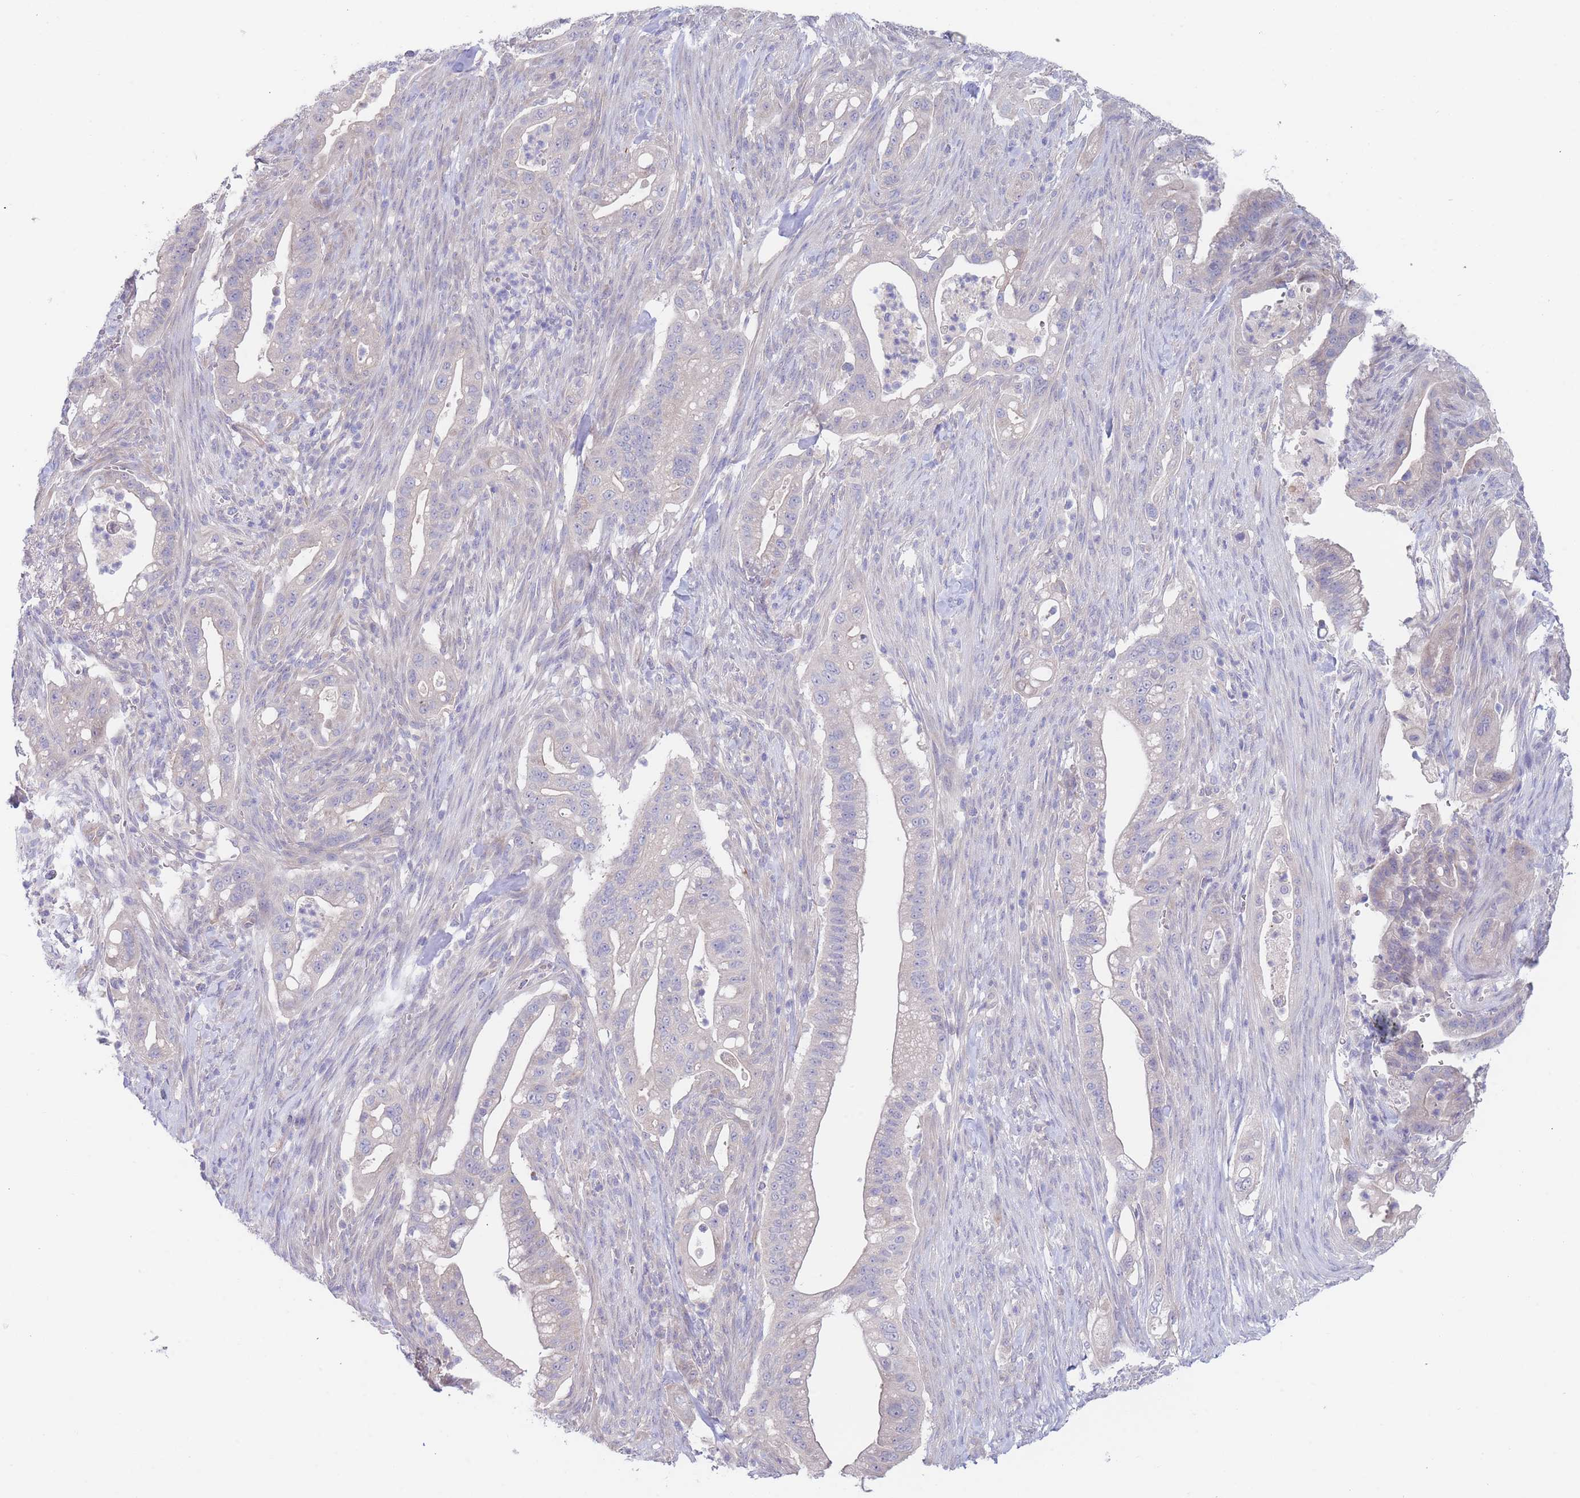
{"staining": {"intensity": "weak", "quantity": "<25%", "location": "cytoplasmic/membranous"}, "tissue": "pancreatic cancer", "cell_type": "Tumor cells", "image_type": "cancer", "snomed": [{"axis": "morphology", "description": "Adenocarcinoma, NOS"}, {"axis": "topography", "description": "Pancreas"}], "caption": "DAB immunohistochemical staining of pancreatic adenocarcinoma displays no significant positivity in tumor cells. (DAB (3,3'-diaminobenzidine) immunohistochemistry (IHC) visualized using brightfield microscopy, high magnification).", "gene": "ZNF281", "patient": {"sex": "male", "age": 44}}